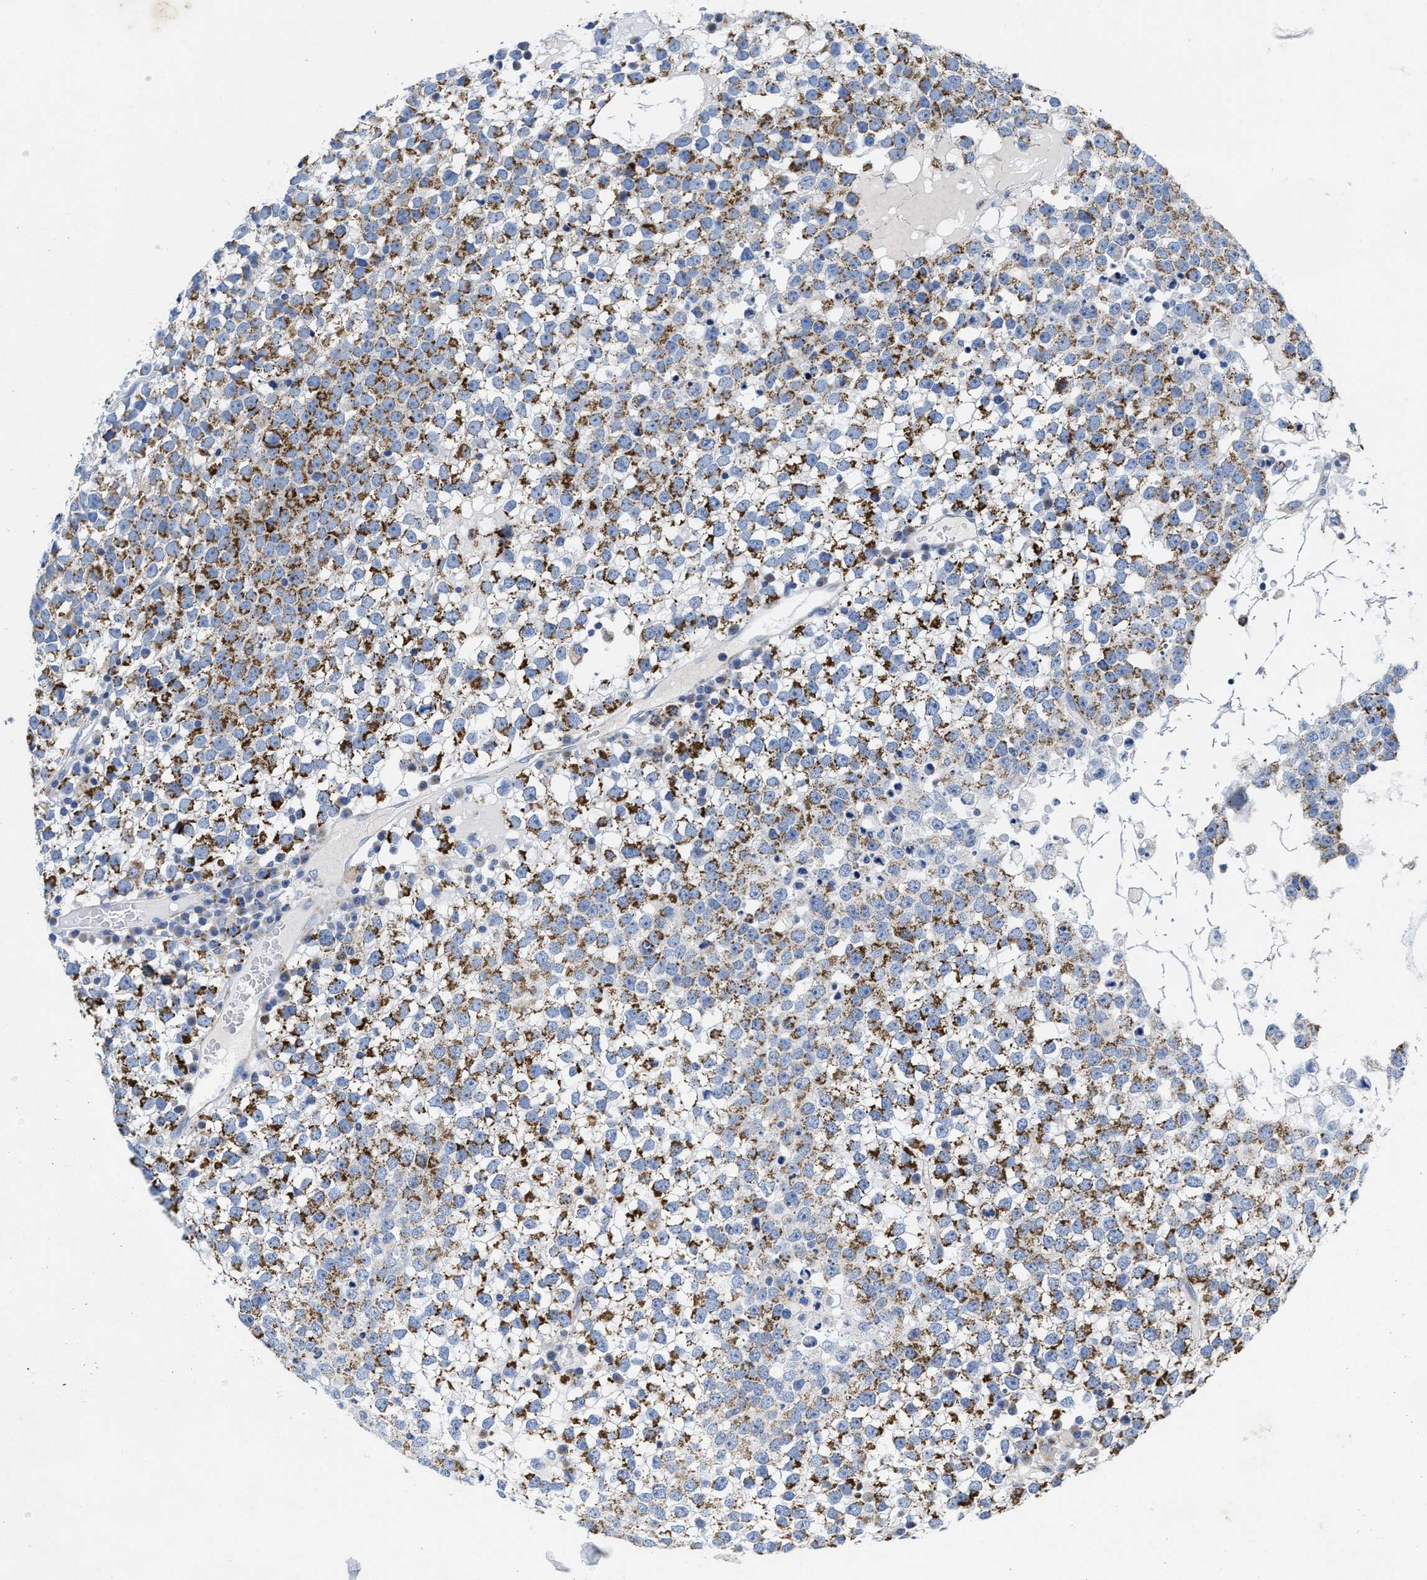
{"staining": {"intensity": "moderate", "quantity": ">75%", "location": "cytoplasmic/membranous"}, "tissue": "testis cancer", "cell_type": "Tumor cells", "image_type": "cancer", "snomed": [{"axis": "morphology", "description": "Seminoma, NOS"}, {"axis": "topography", "description": "Testis"}], "caption": "Approximately >75% of tumor cells in human testis seminoma exhibit moderate cytoplasmic/membranous protein positivity as visualized by brown immunohistochemical staining.", "gene": "TBRG4", "patient": {"sex": "male", "age": 65}}